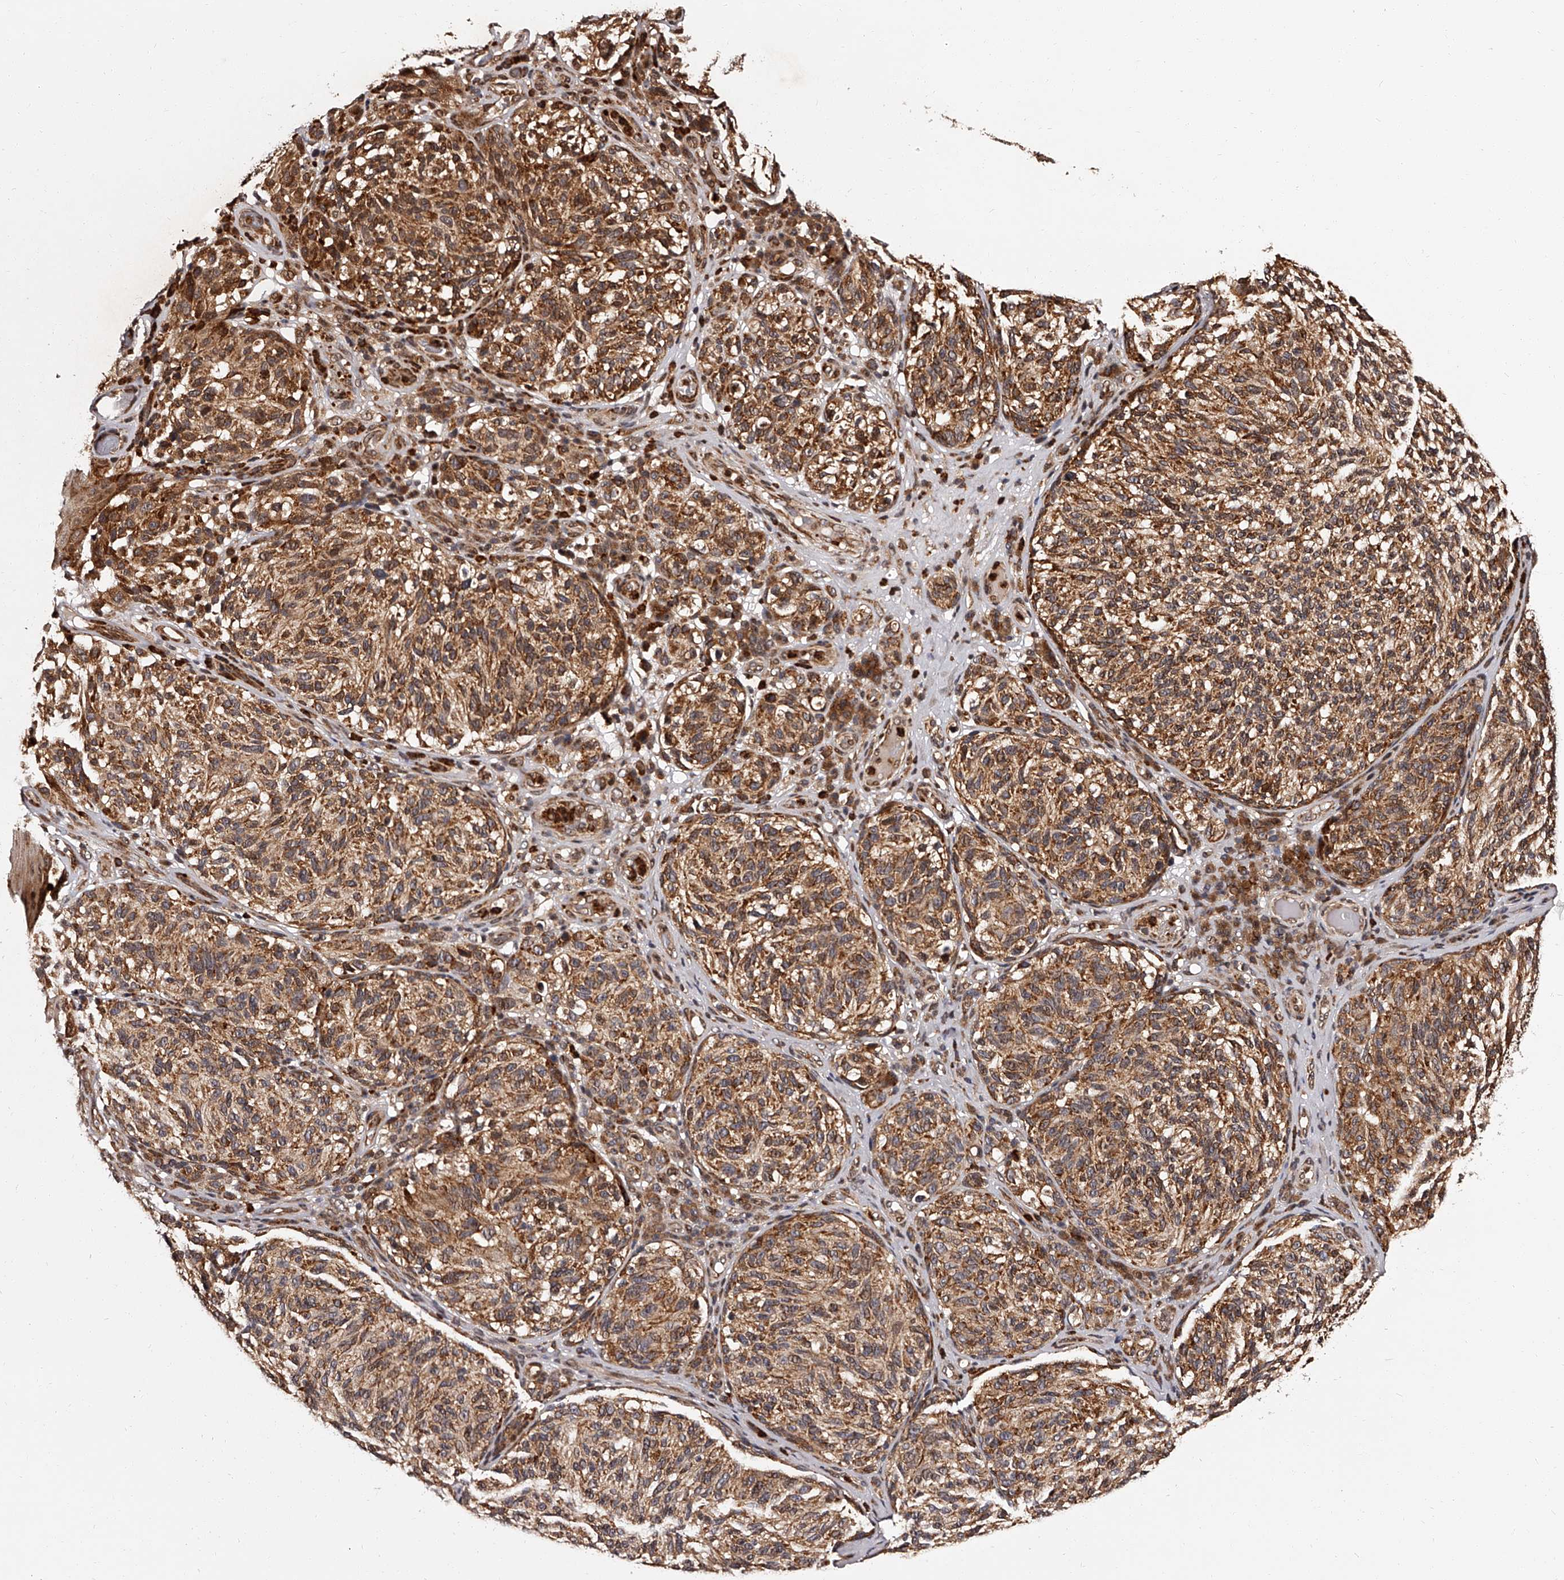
{"staining": {"intensity": "strong", "quantity": ">75%", "location": "cytoplasmic/membranous"}, "tissue": "melanoma", "cell_type": "Tumor cells", "image_type": "cancer", "snomed": [{"axis": "morphology", "description": "Malignant melanoma, NOS"}, {"axis": "topography", "description": "Skin"}], "caption": "DAB (3,3'-diaminobenzidine) immunohistochemical staining of malignant melanoma exhibits strong cytoplasmic/membranous protein staining in about >75% of tumor cells. The protein of interest is stained brown, and the nuclei are stained in blue (DAB (3,3'-diaminobenzidine) IHC with brightfield microscopy, high magnification).", "gene": "RSC1A1", "patient": {"sex": "female", "age": 73}}